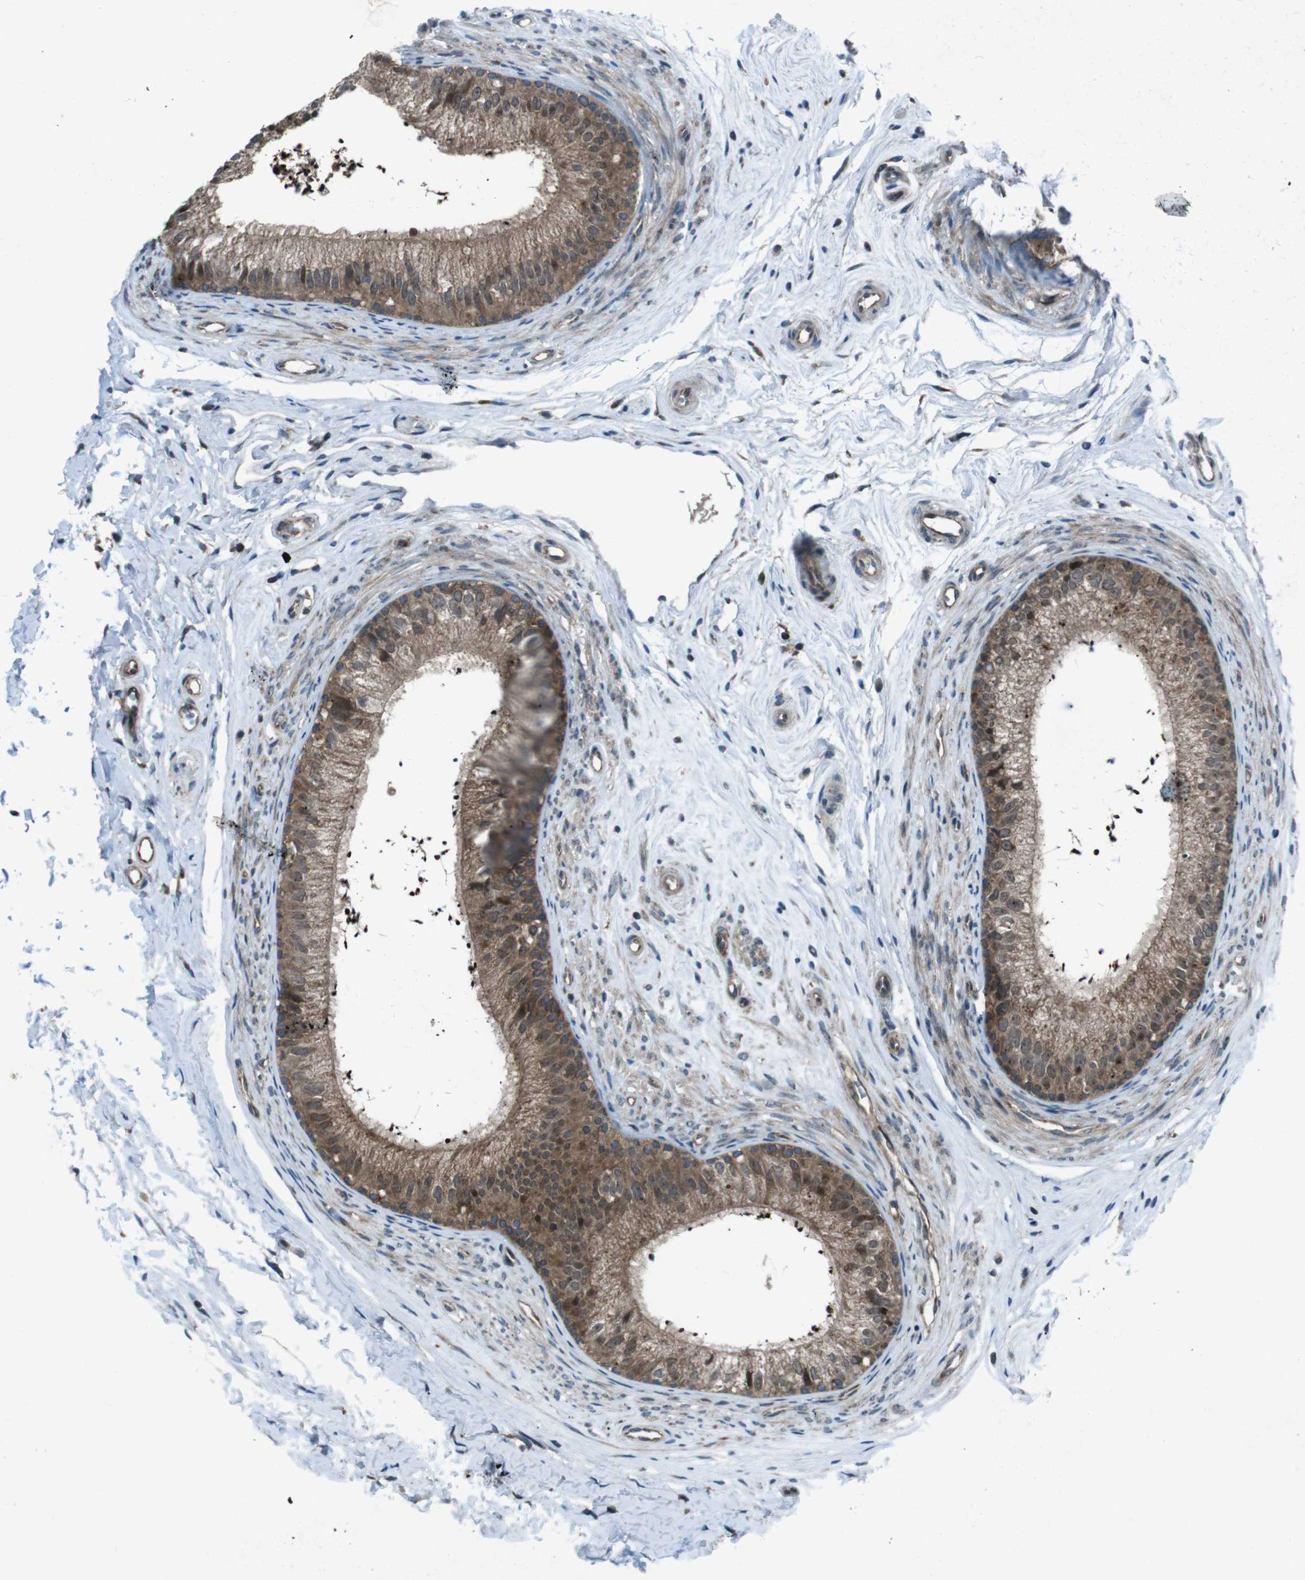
{"staining": {"intensity": "moderate", "quantity": ">75%", "location": "cytoplasmic/membranous"}, "tissue": "epididymis", "cell_type": "Glandular cells", "image_type": "normal", "snomed": [{"axis": "morphology", "description": "Normal tissue, NOS"}, {"axis": "topography", "description": "Epididymis"}], "caption": "A high-resolution histopathology image shows immunohistochemistry (IHC) staining of normal epididymis, which exhibits moderate cytoplasmic/membranous staining in about >75% of glandular cells.", "gene": "SLC27A4", "patient": {"sex": "male", "age": 56}}